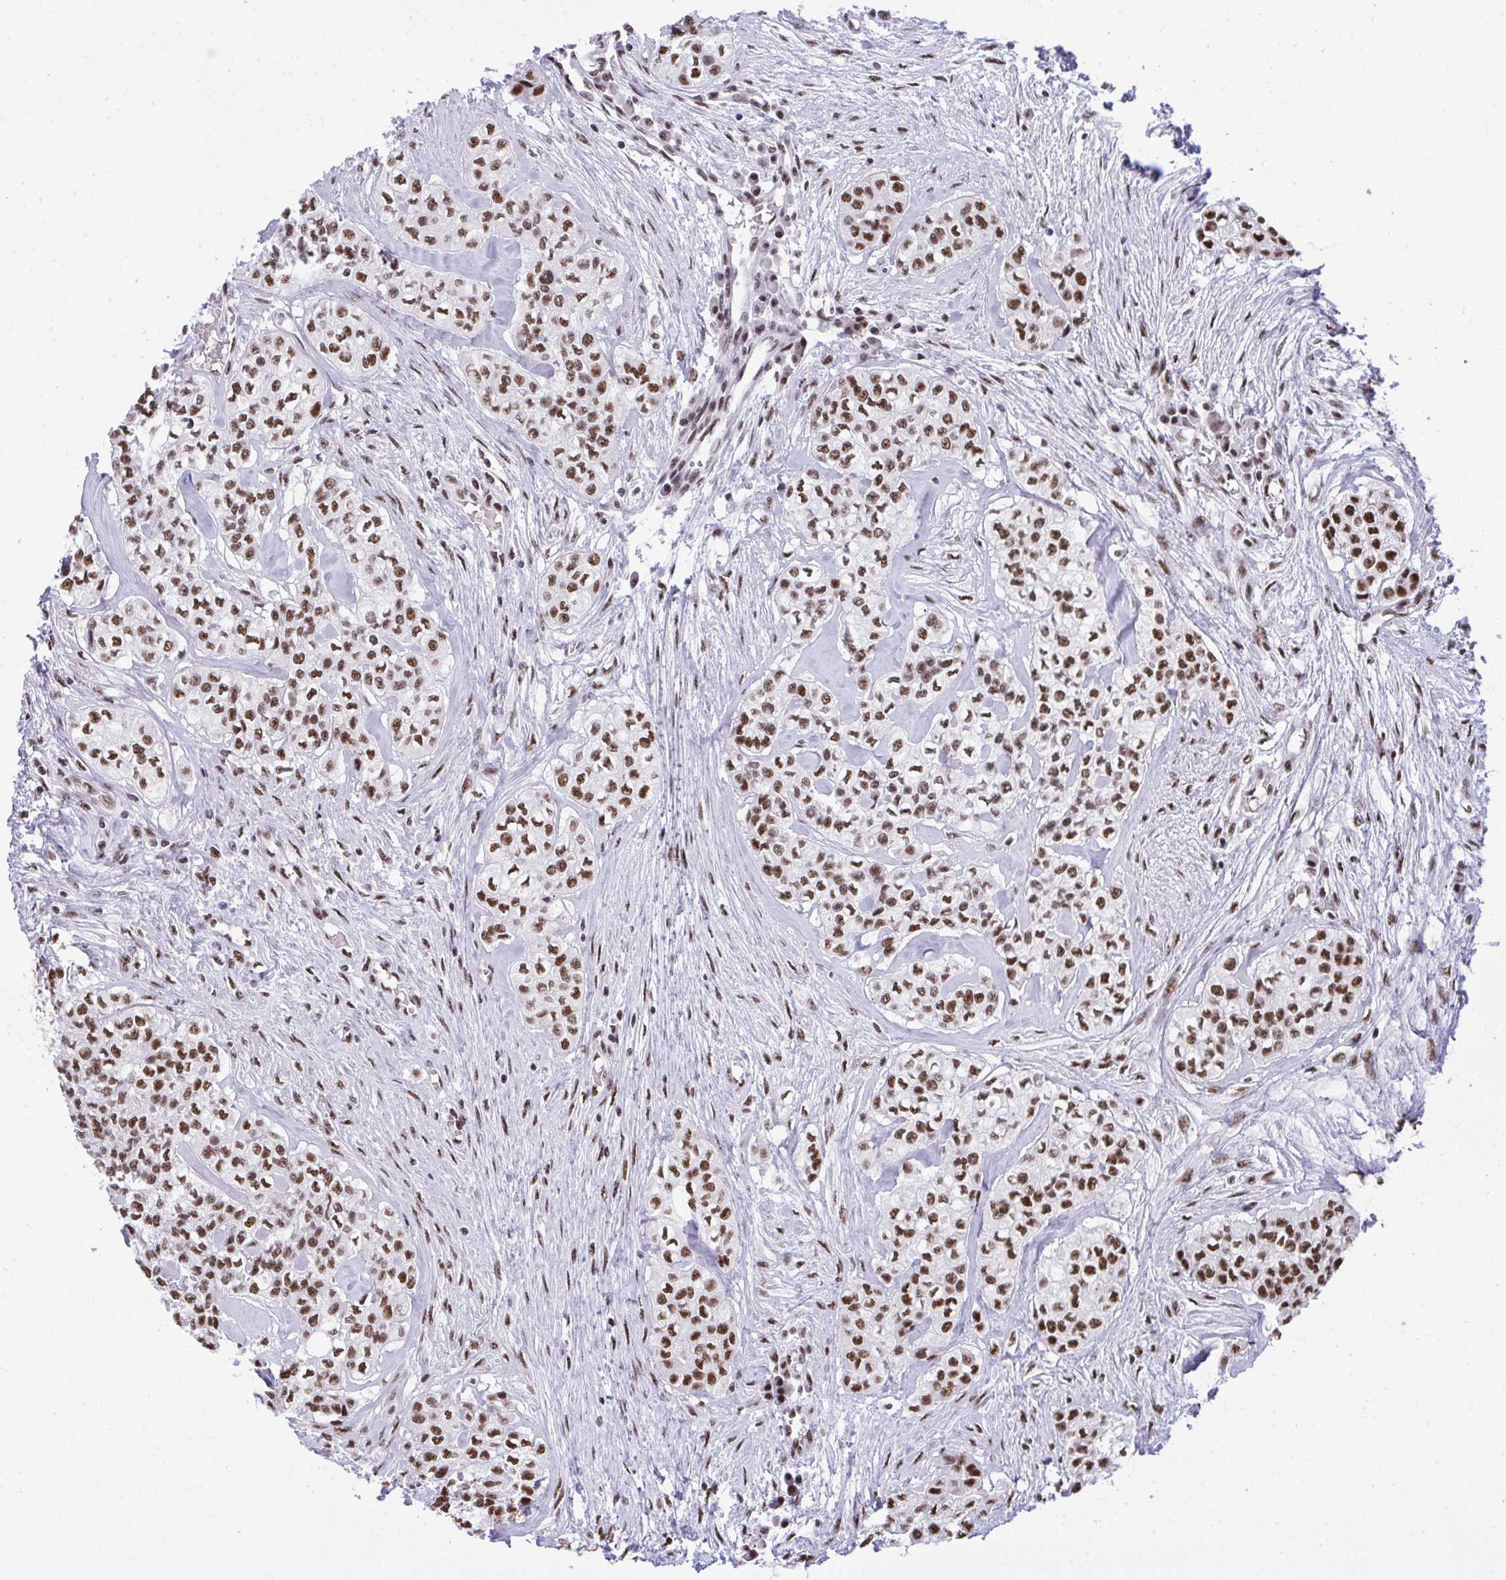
{"staining": {"intensity": "strong", "quantity": ">75%", "location": "nuclear"}, "tissue": "head and neck cancer", "cell_type": "Tumor cells", "image_type": "cancer", "snomed": [{"axis": "morphology", "description": "Adenocarcinoma, NOS"}, {"axis": "topography", "description": "Head-Neck"}], "caption": "DAB immunohistochemical staining of head and neck cancer reveals strong nuclear protein staining in approximately >75% of tumor cells.", "gene": "PRPF19", "patient": {"sex": "male", "age": 81}}